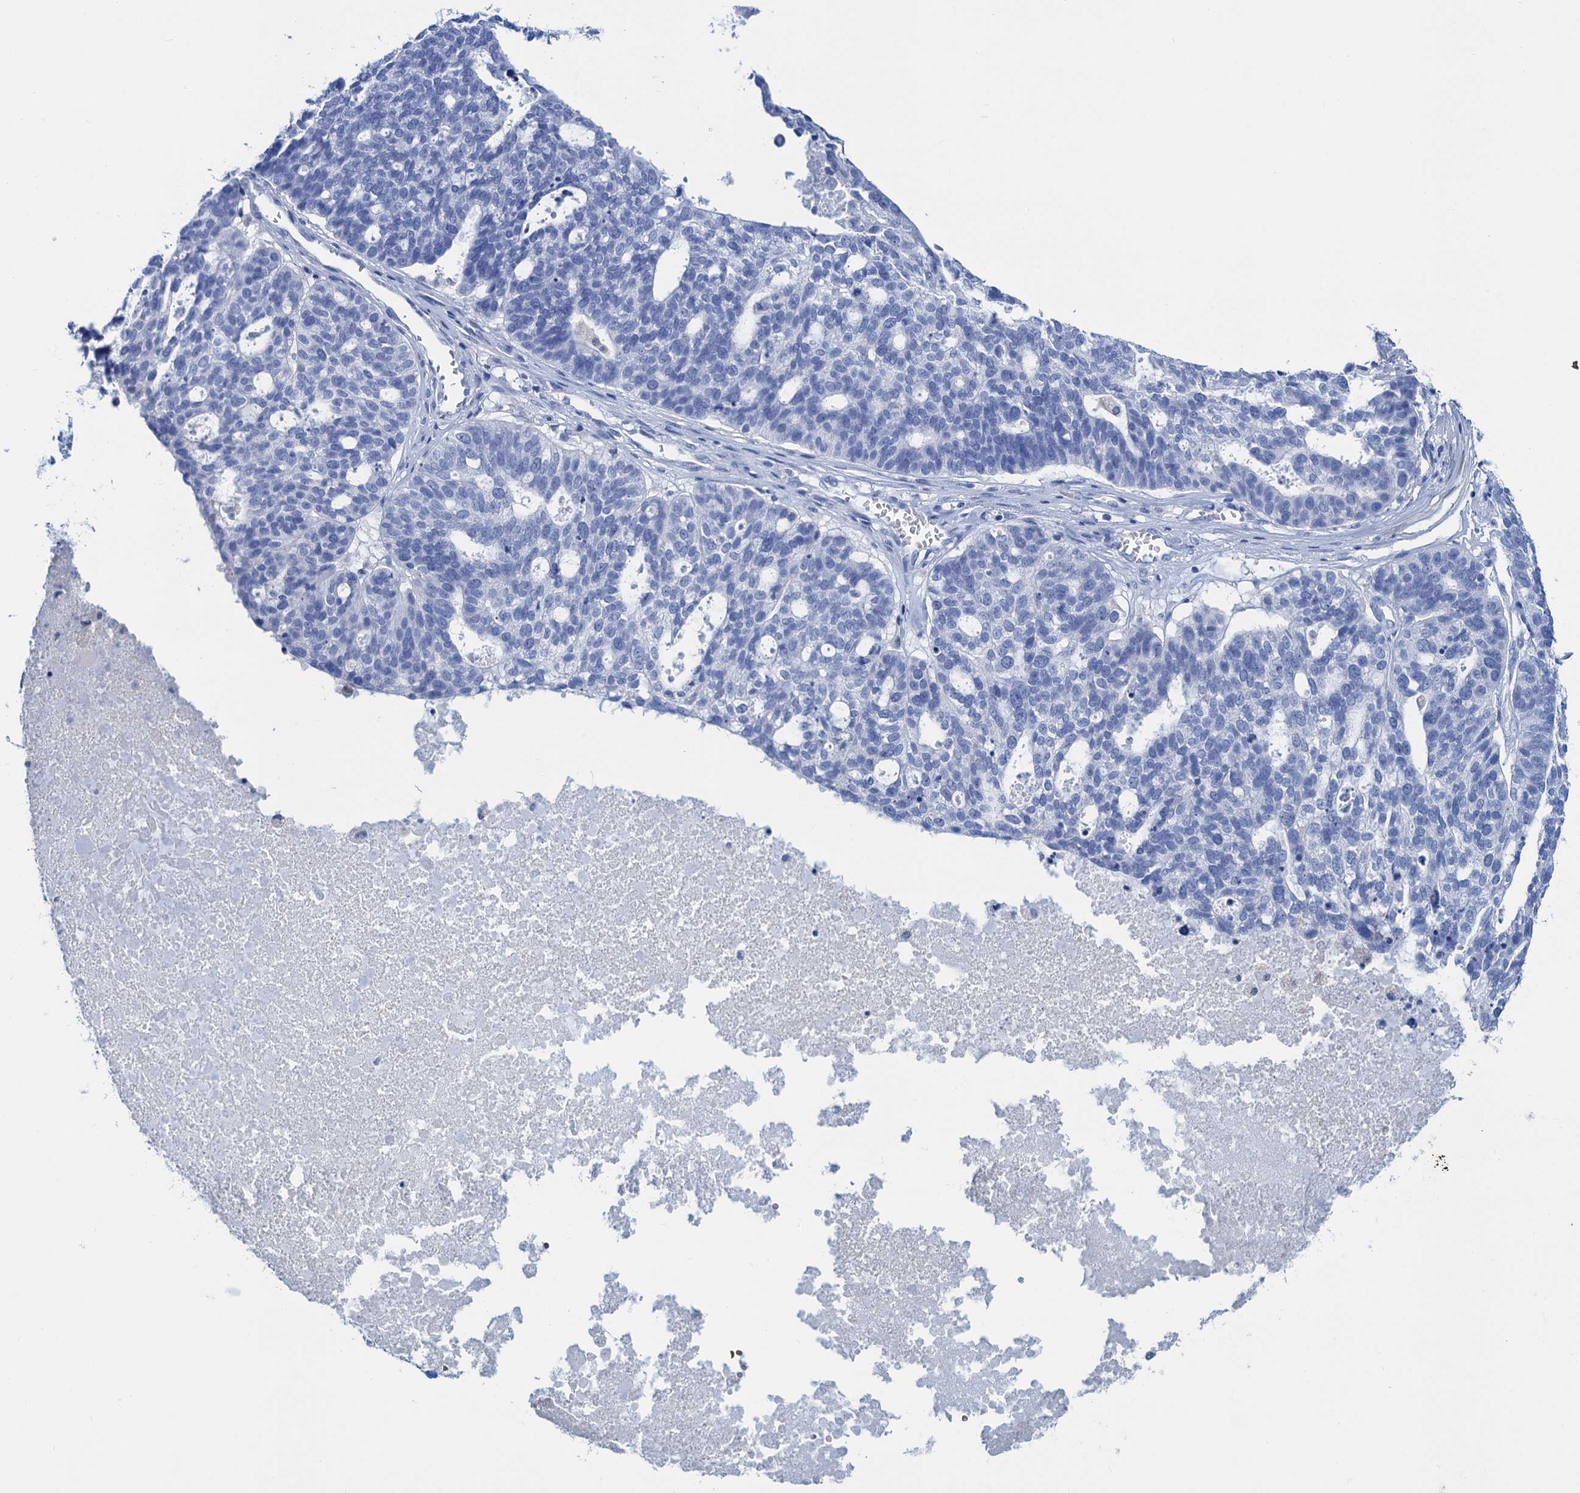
{"staining": {"intensity": "negative", "quantity": "none", "location": "none"}, "tissue": "ovarian cancer", "cell_type": "Tumor cells", "image_type": "cancer", "snomed": [{"axis": "morphology", "description": "Cystadenocarcinoma, serous, NOS"}, {"axis": "topography", "description": "Ovary"}], "caption": "Image shows no significant protein positivity in tumor cells of ovarian serous cystadenocarcinoma.", "gene": "FAH", "patient": {"sex": "female", "age": 59}}